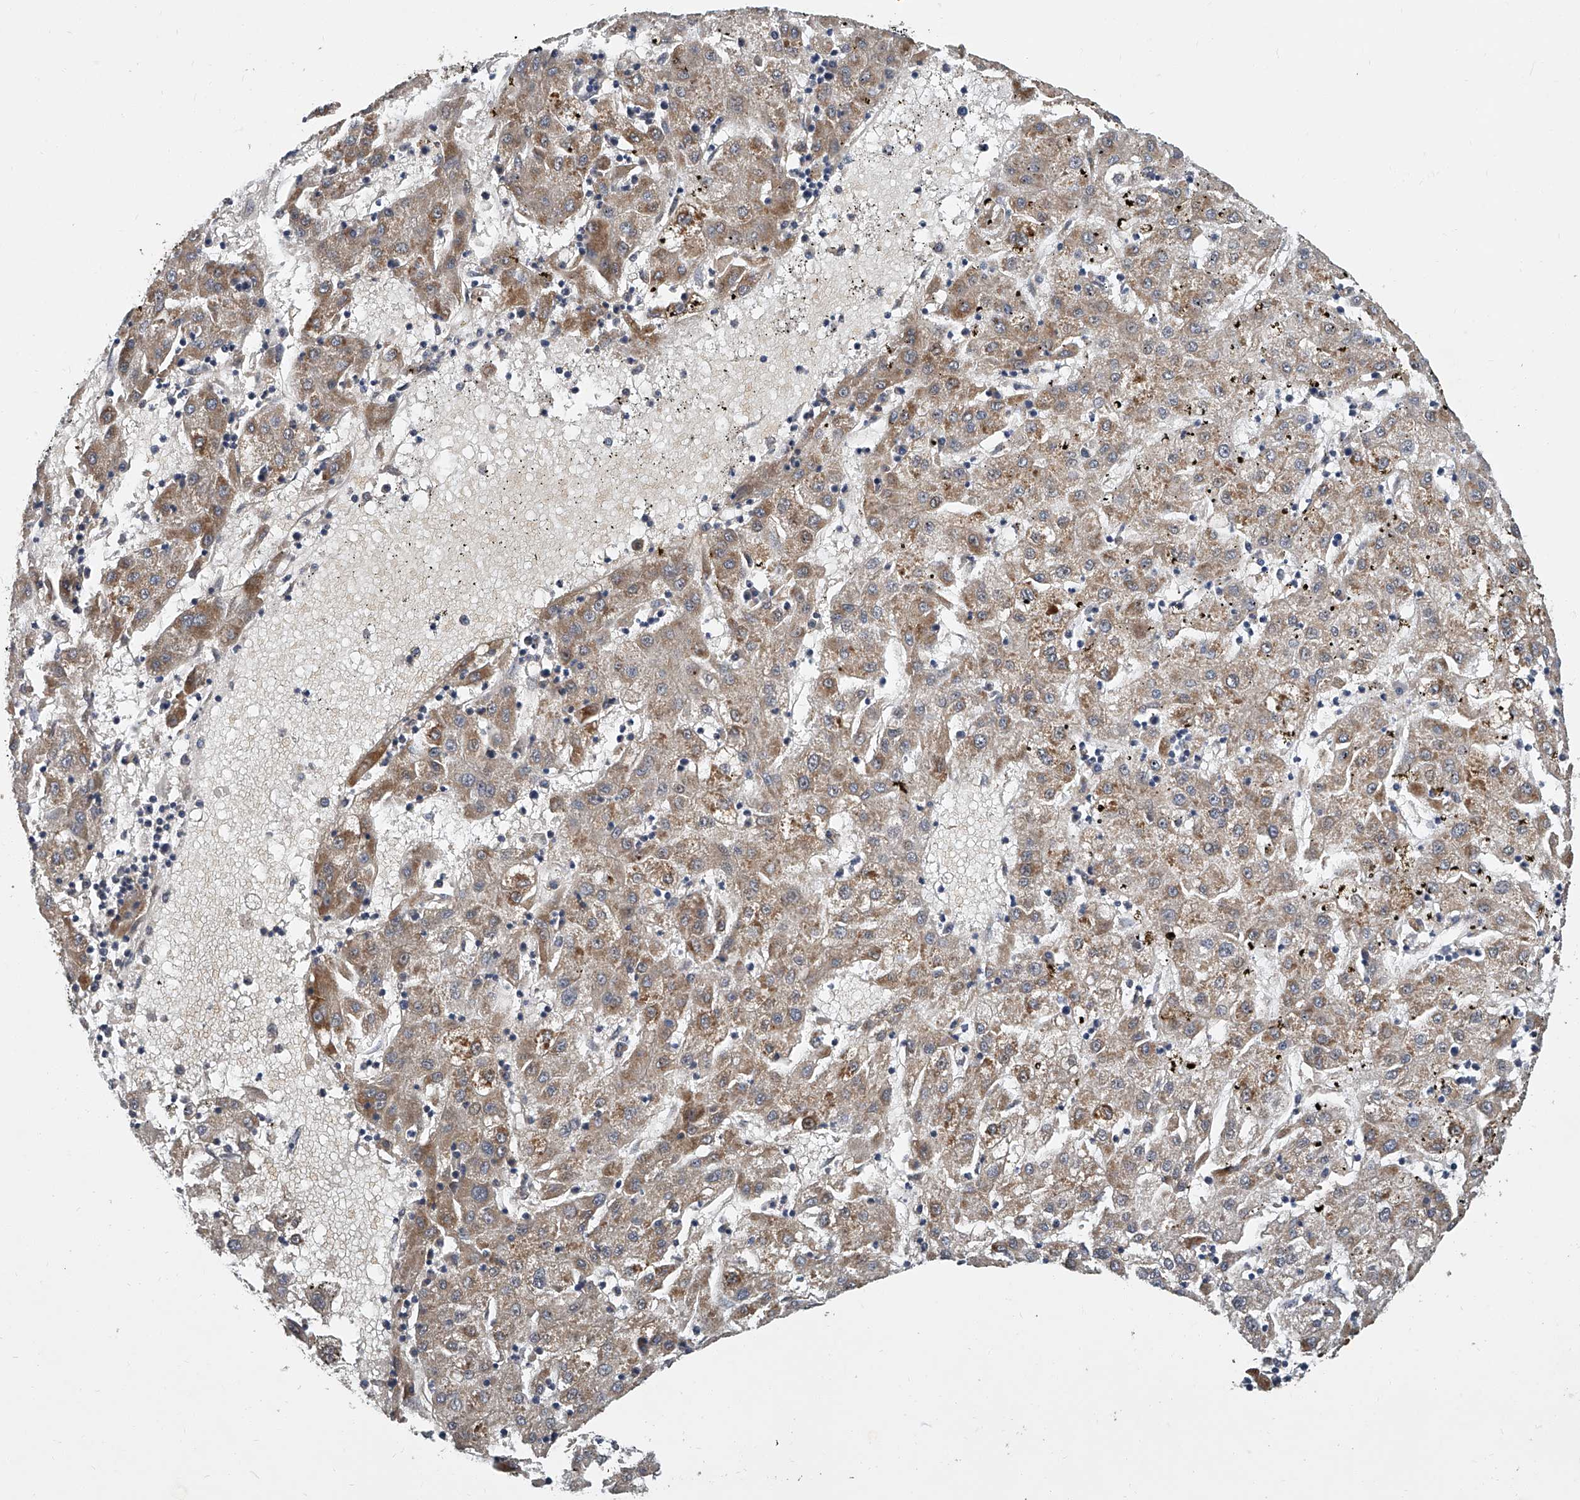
{"staining": {"intensity": "moderate", "quantity": ">75%", "location": "cytoplasmic/membranous"}, "tissue": "liver cancer", "cell_type": "Tumor cells", "image_type": "cancer", "snomed": [{"axis": "morphology", "description": "Carcinoma, Hepatocellular, NOS"}, {"axis": "topography", "description": "Liver"}], "caption": "A photomicrograph showing moderate cytoplasmic/membranous positivity in approximately >75% of tumor cells in hepatocellular carcinoma (liver), as visualized by brown immunohistochemical staining.", "gene": "JAG2", "patient": {"sex": "male", "age": 72}}